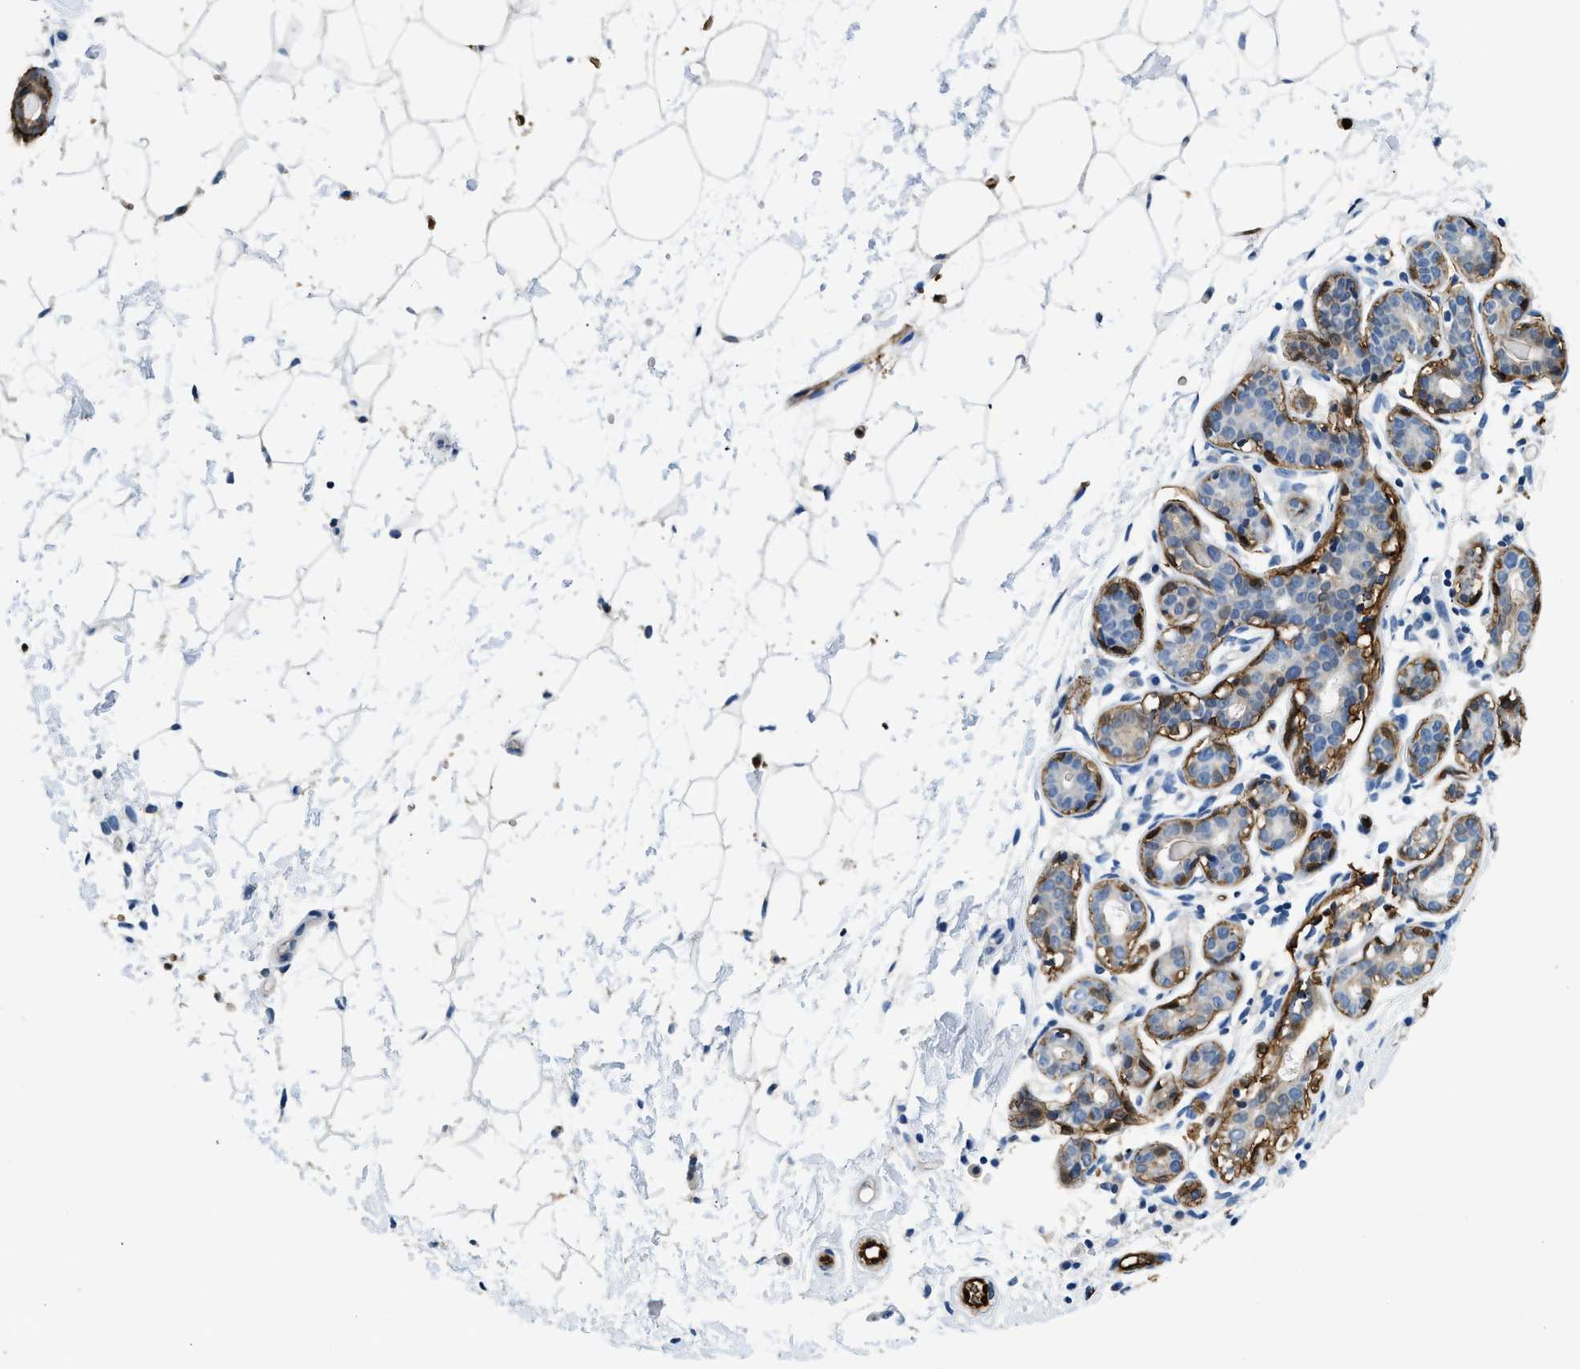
{"staining": {"intensity": "weak", "quantity": "25%-75%", "location": "cytoplasmic/membranous"}, "tissue": "breast", "cell_type": "Adipocytes", "image_type": "normal", "snomed": [{"axis": "morphology", "description": "Normal tissue, NOS"}, {"axis": "topography", "description": "Breast"}], "caption": "This is a micrograph of immunohistochemistry staining of unremarkable breast, which shows weak staining in the cytoplasmic/membranous of adipocytes.", "gene": "ANXA3", "patient": {"sex": "female", "age": 22}}